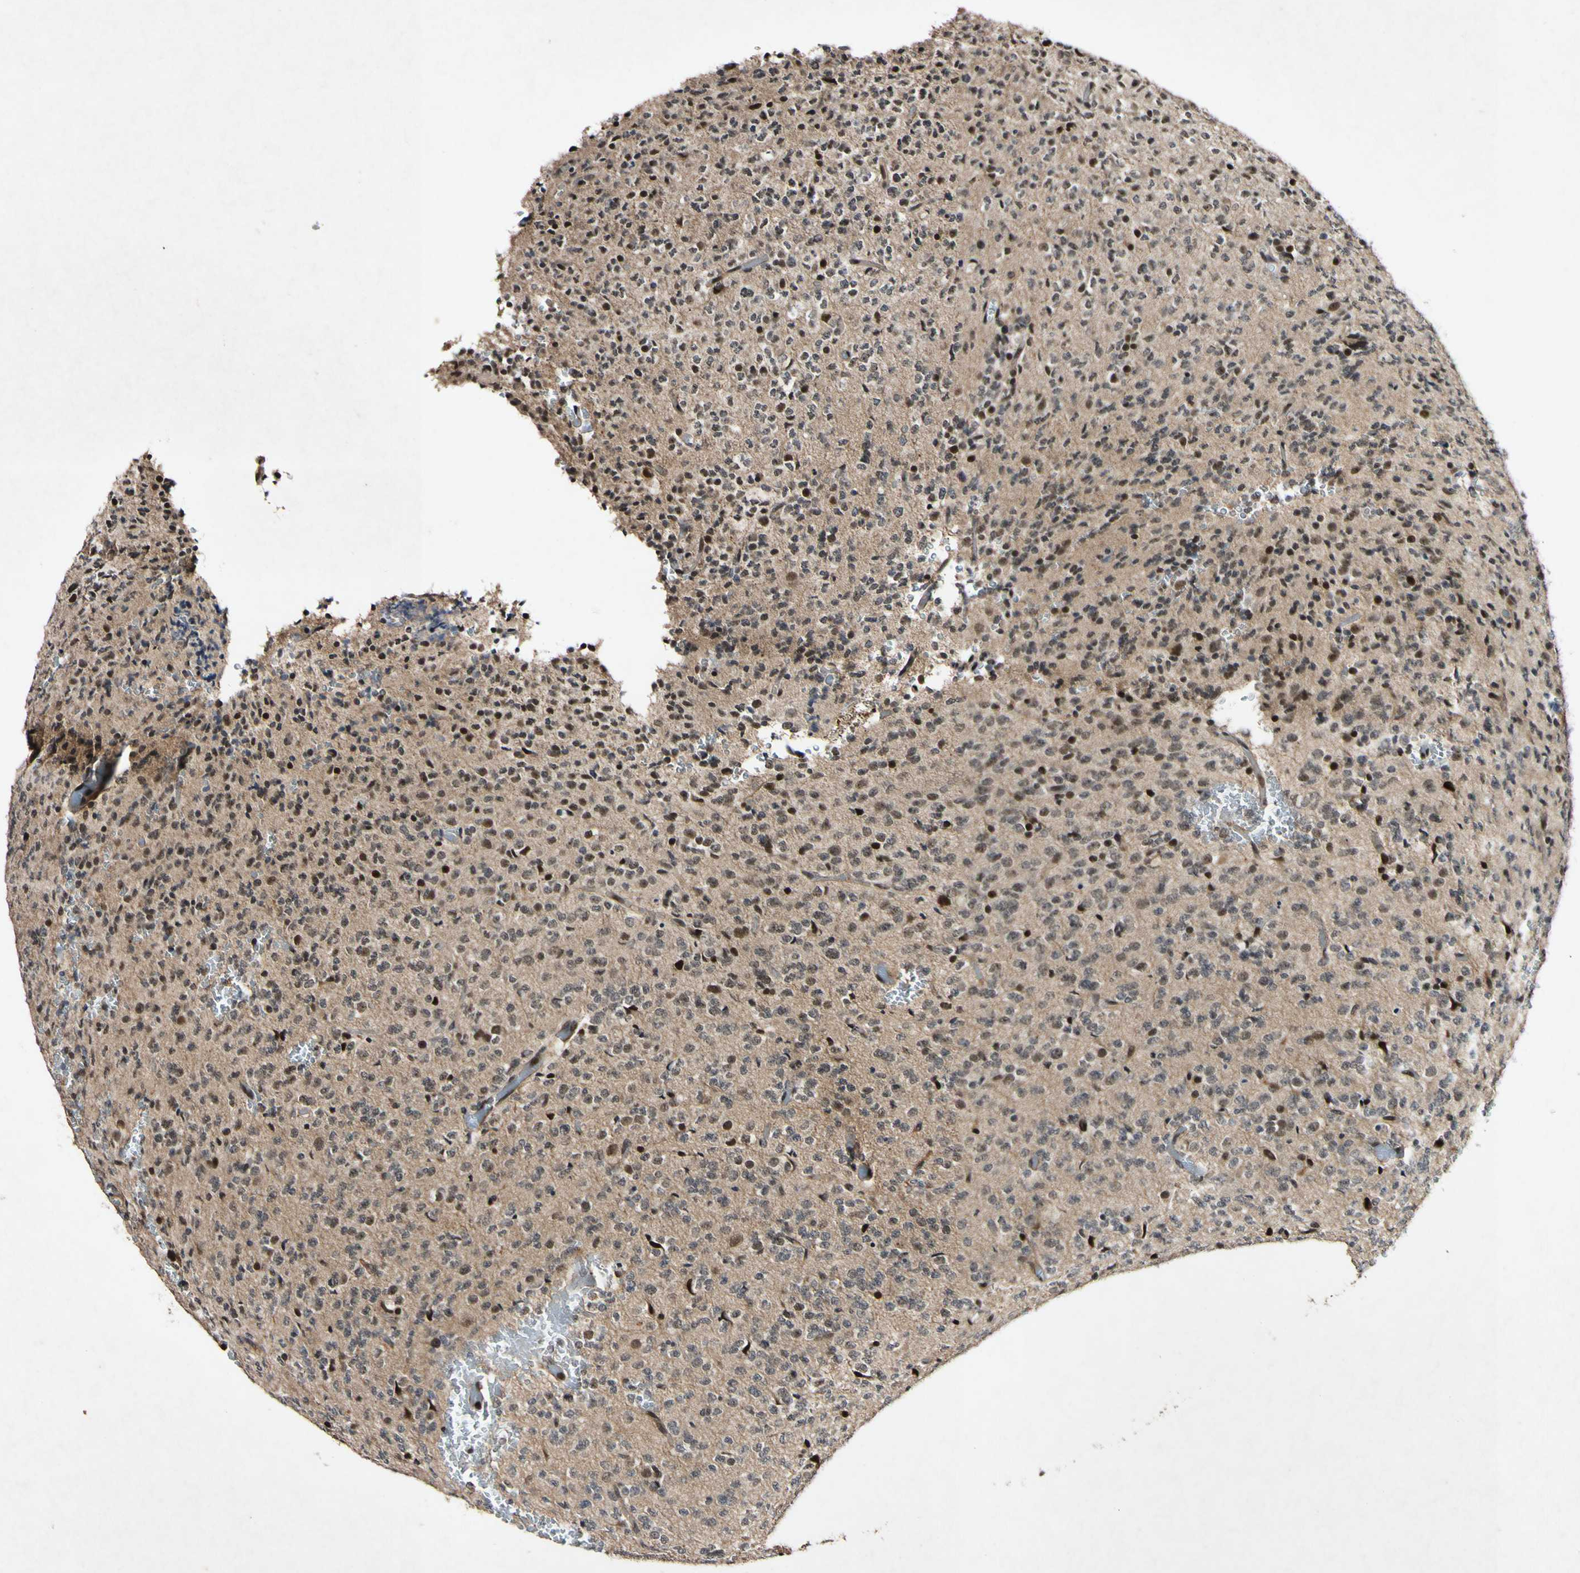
{"staining": {"intensity": "strong", "quantity": "<25%", "location": "nuclear"}, "tissue": "glioma", "cell_type": "Tumor cells", "image_type": "cancer", "snomed": [{"axis": "morphology", "description": "Glioma, malignant, Low grade"}, {"axis": "topography", "description": "Brain"}], "caption": "Protein staining demonstrates strong nuclear expression in approximately <25% of tumor cells in malignant glioma (low-grade). (Brightfield microscopy of DAB IHC at high magnification).", "gene": "POLR2F", "patient": {"sex": "male", "age": 38}}